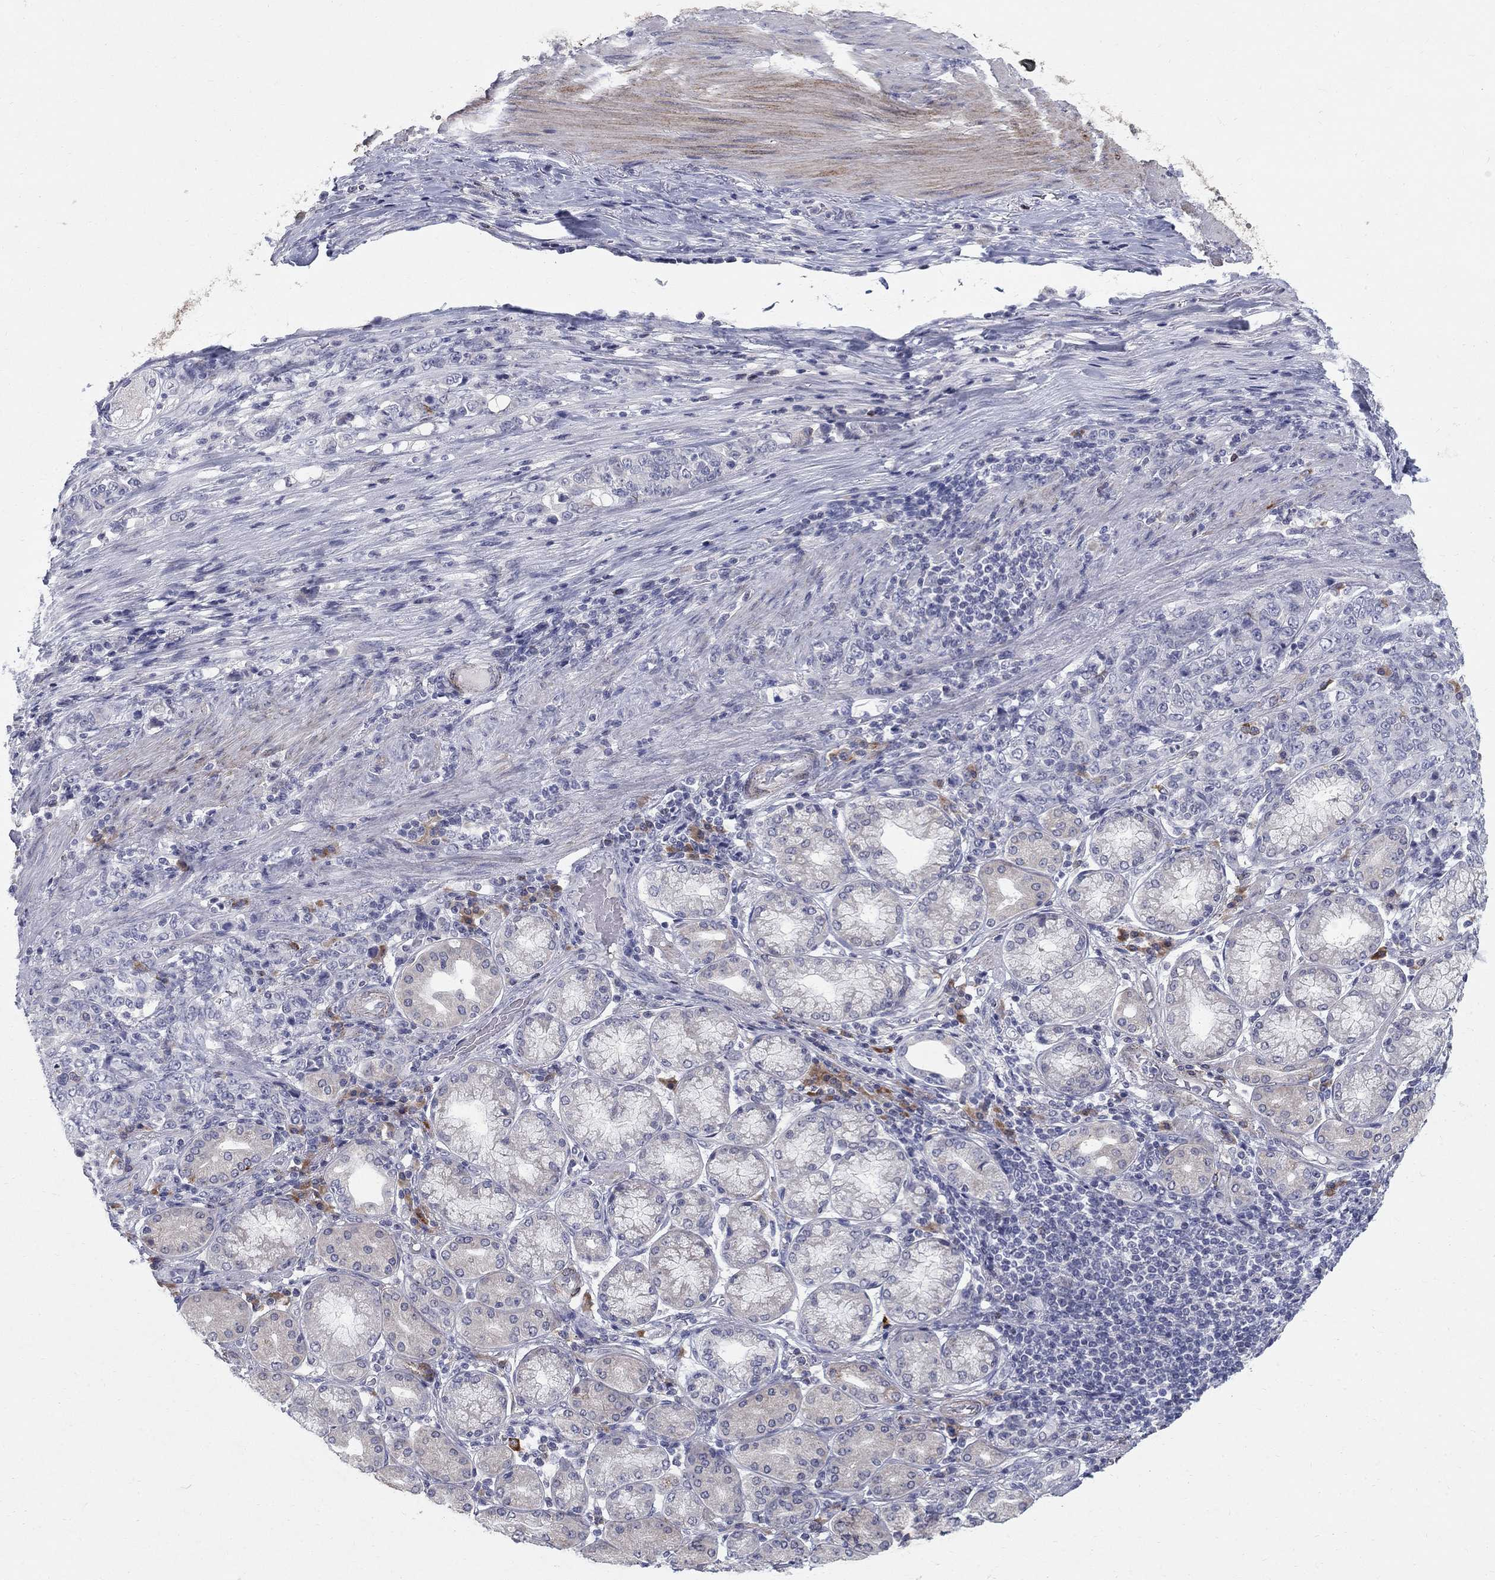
{"staining": {"intensity": "negative", "quantity": "none", "location": "none"}, "tissue": "stomach cancer", "cell_type": "Tumor cells", "image_type": "cancer", "snomed": [{"axis": "morphology", "description": "Normal tissue, NOS"}, {"axis": "morphology", "description": "Adenocarcinoma, NOS"}, {"axis": "topography", "description": "Stomach"}], "caption": "Tumor cells are negative for protein expression in human stomach cancer (adenocarcinoma). (IHC, brightfield microscopy, high magnification).", "gene": "NTRK2", "patient": {"sex": "female", "age": 79}}